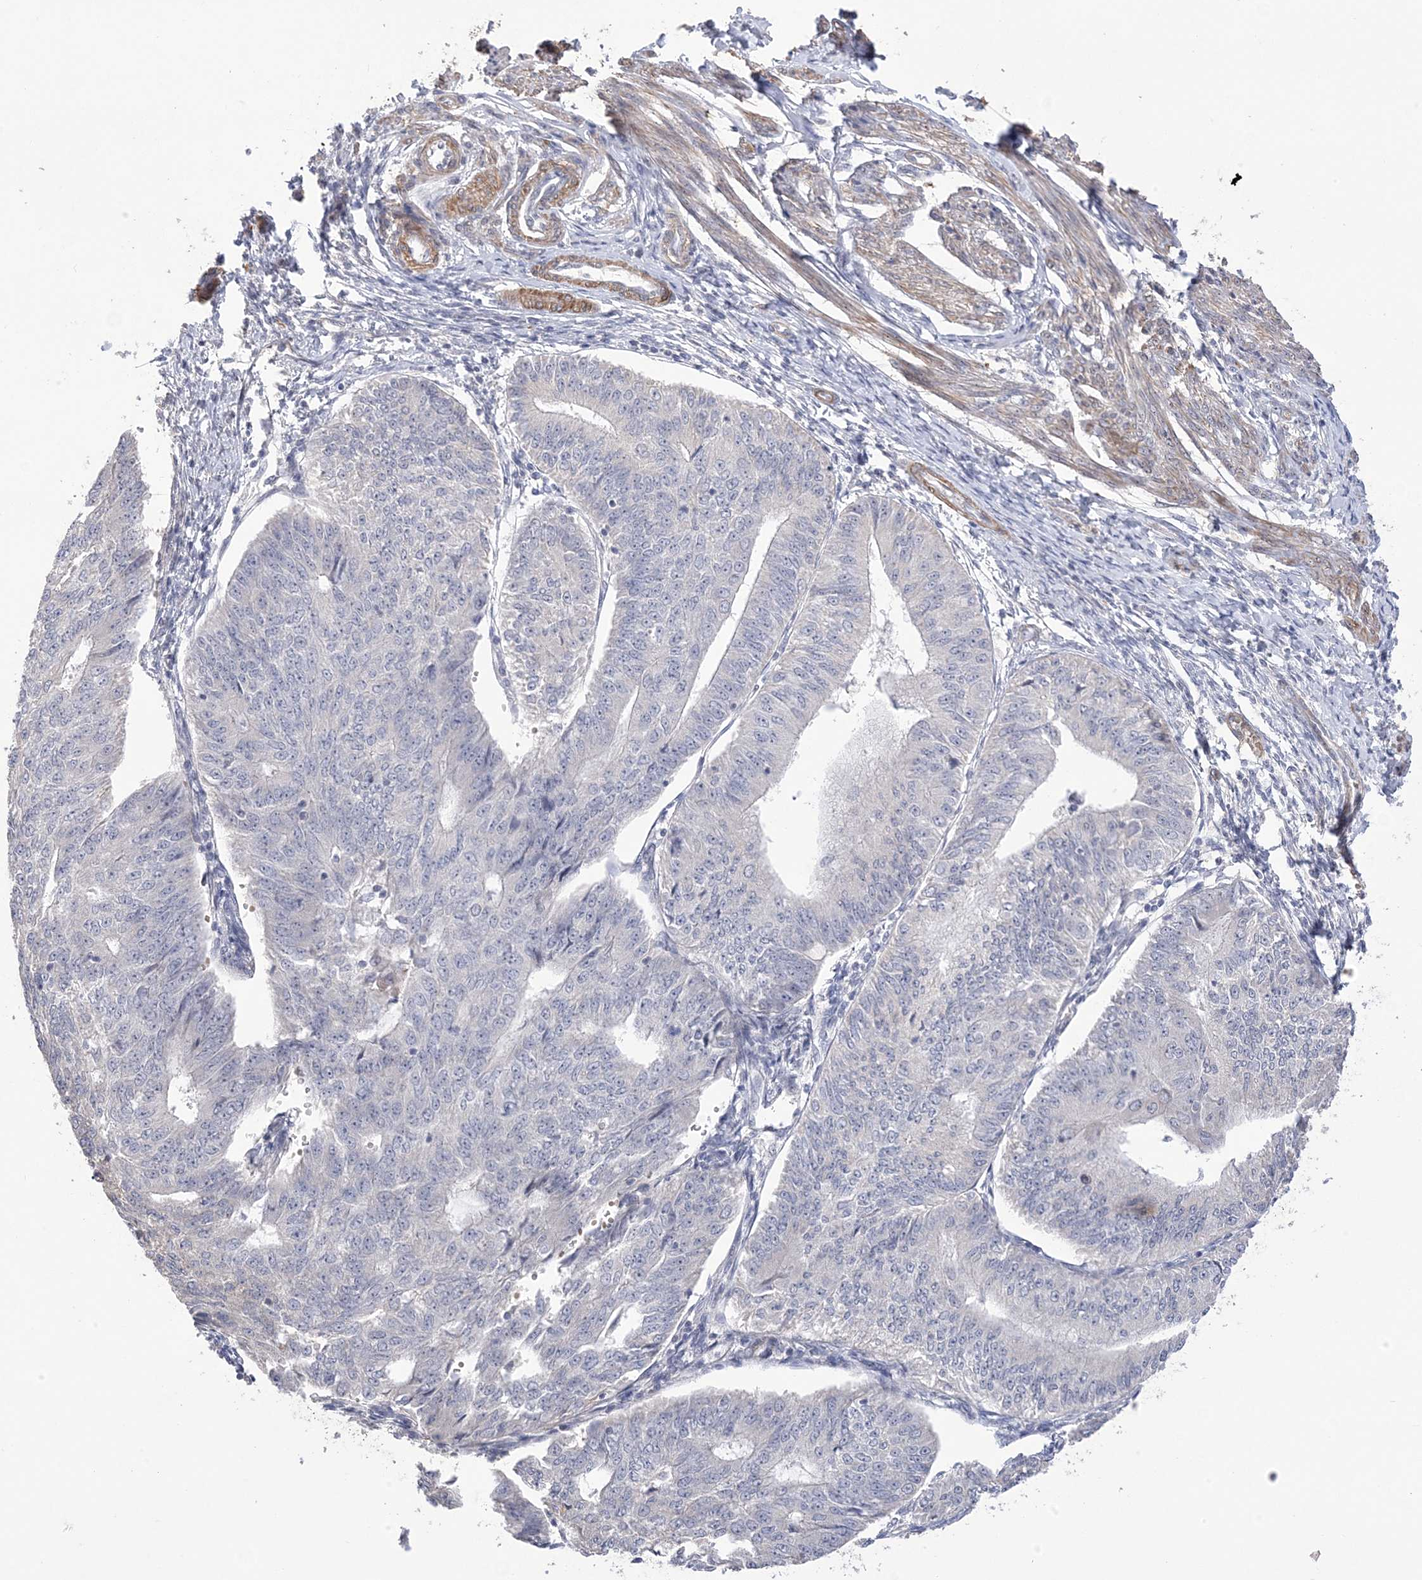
{"staining": {"intensity": "negative", "quantity": "none", "location": "none"}, "tissue": "endometrial cancer", "cell_type": "Tumor cells", "image_type": "cancer", "snomed": [{"axis": "morphology", "description": "Adenocarcinoma, NOS"}, {"axis": "topography", "description": "Endometrium"}], "caption": "A high-resolution photomicrograph shows immunohistochemistry (IHC) staining of endometrial cancer, which reveals no significant positivity in tumor cells.", "gene": "GTPBP6", "patient": {"sex": "female", "age": 32}}